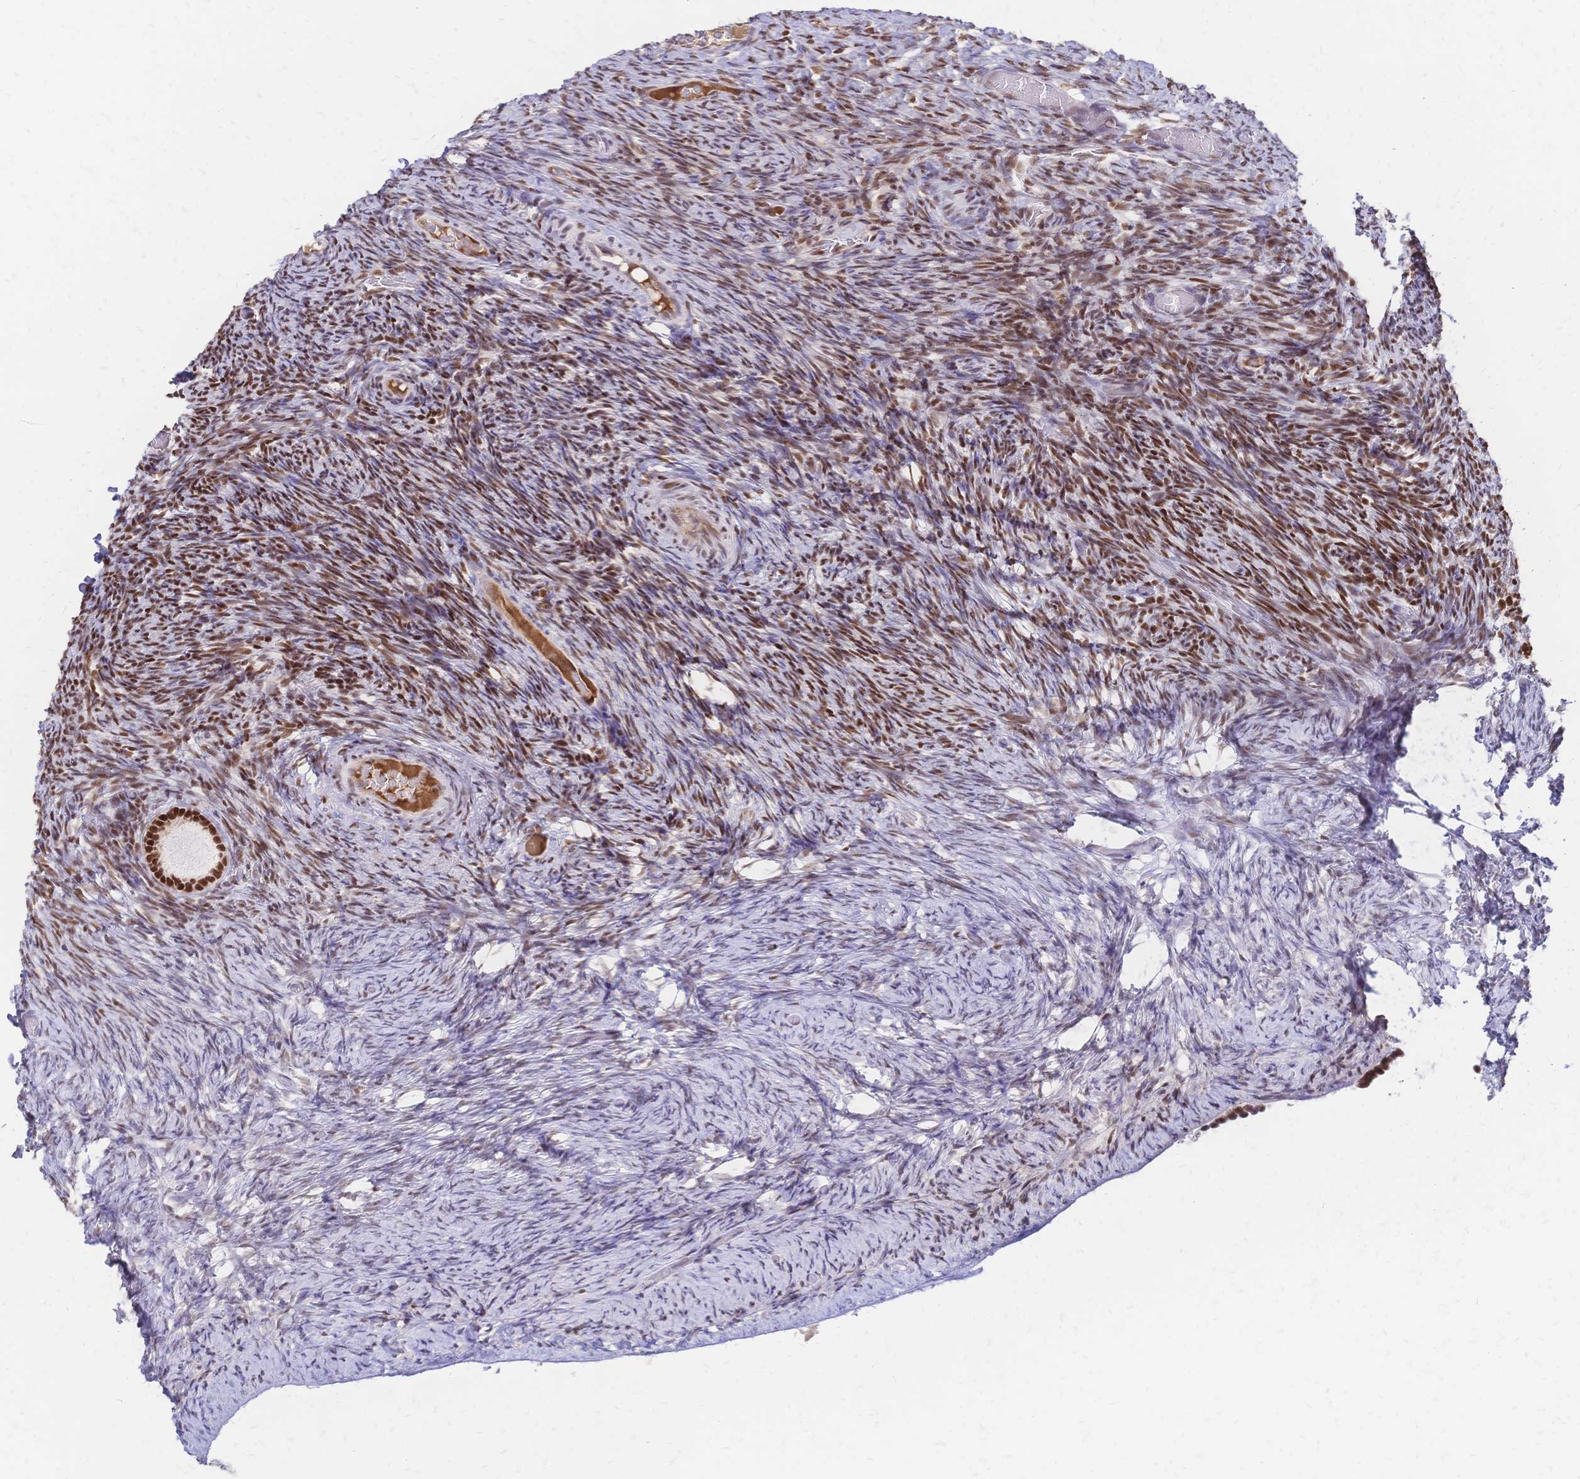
{"staining": {"intensity": "moderate", "quantity": ">75%", "location": "nuclear"}, "tissue": "ovary", "cell_type": "Ovarian stroma cells", "image_type": "normal", "snomed": [{"axis": "morphology", "description": "Normal tissue, NOS"}, {"axis": "topography", "description": "Ovary"}], "caption": "Ovary stained with IHC exhibits moderate nuclear positivity in about >75% of ovarian stroma cells. (IHC, brightfield microscopy, high magnification).", "gene": "NFIC", "patient": {"sex": "female", "age": 34}}